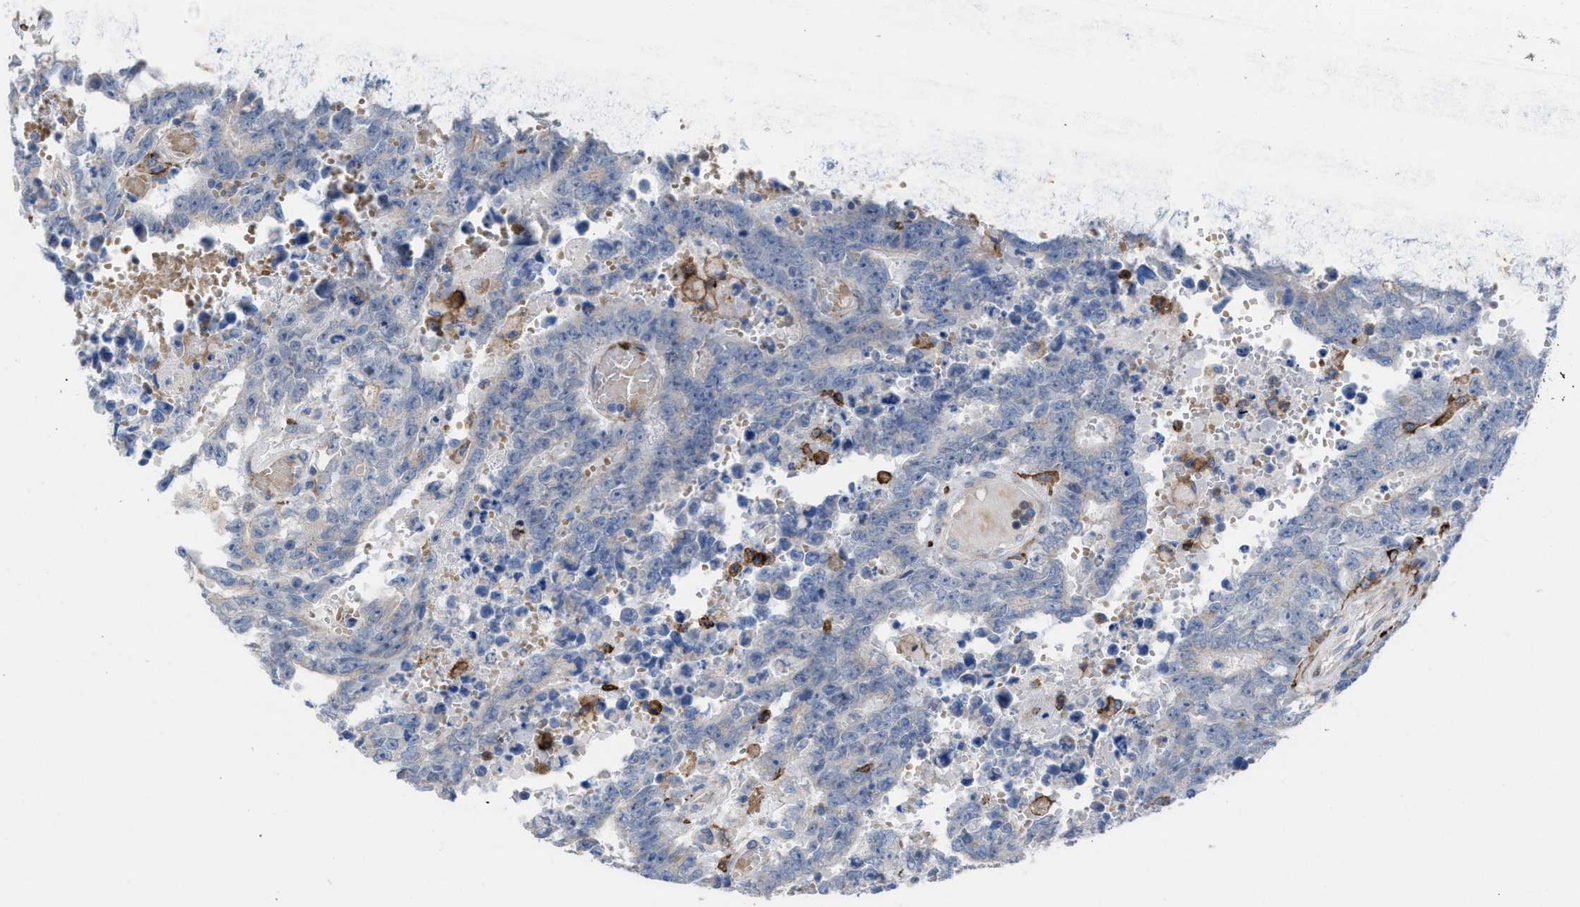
{"staining": {"intensity": "negative", "quantity": "none", "location": "none"}, "tissue": "testis cancer", "cell_type": "Tumor cells", "image_type": "cancer", "snomed": [{"axis": "morphology", "description": "Carcinoma, Embryonal, NOS"}, {"axis": "topography", "description": "Testis"}], "caption": "Immunohistochemical staining of human embryonal carcinoma (testis) displays no significant staining in tumor cells.", "gene": "SLC47A1", "patient": {"sex": "male", "age": 25}}